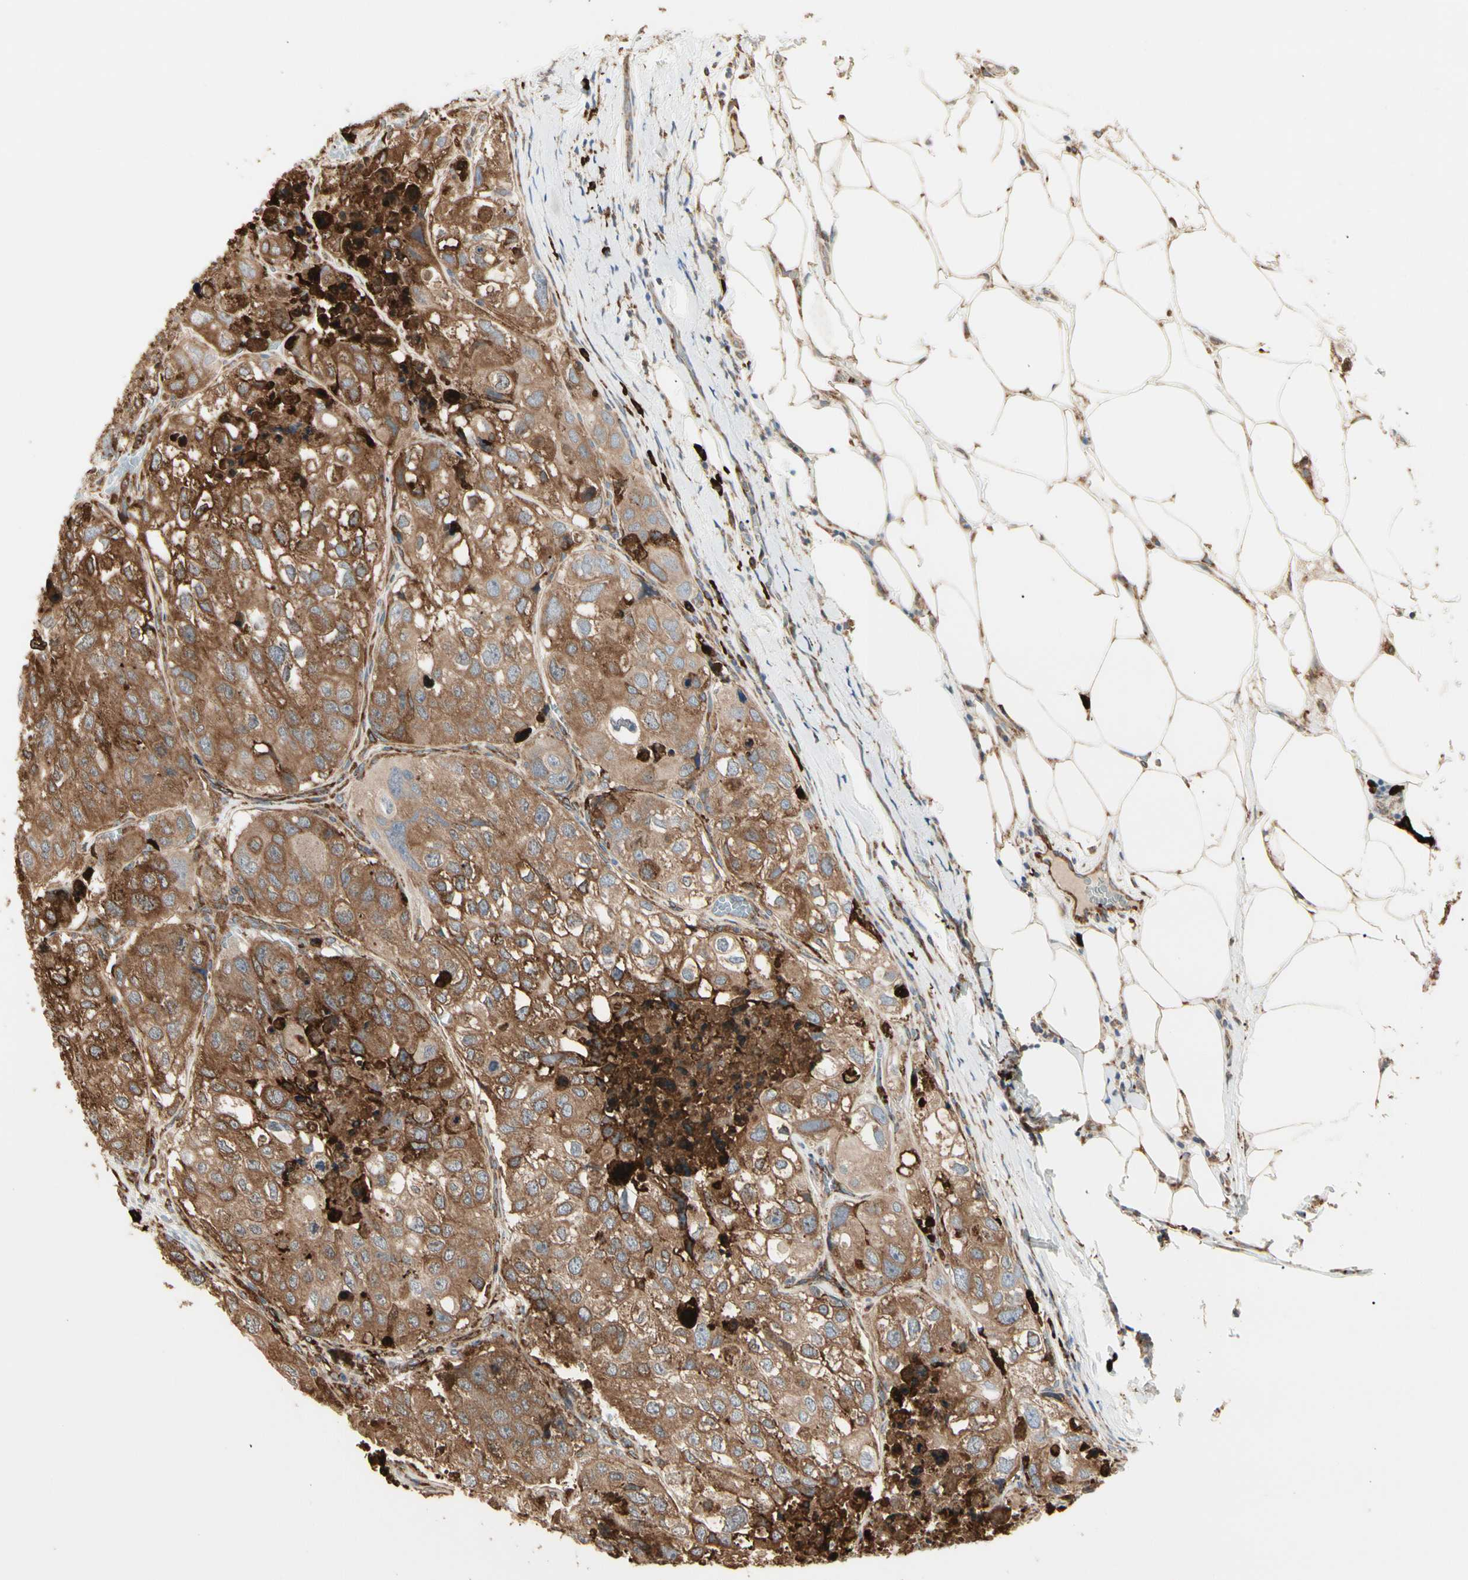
{"staining": {"intensity": "moderate", "quantity": ">75%", "location": "cytoplasmic/membranous"}, "tissue": "urothelial cancer", "cell_type": "Tumor cells", "image_type": "cancer", "snomed": [{"axis": "morphology", "description": "Urothelial carcinoma, High grade"}, {"axis": "topography", "description": "Lymph node"}, {"axis": "topography", "description": "Urinary bladder"}], "caption": "There is medium levels of moderate cytoplasmic/membranous positivity in tumor cells of urothelial carcinoma (high-grade), as demonstrated by immunohistochemical staining (brown color).", "gene": "HSP90B1", "patient": {"sex": "male", "age": 51}}